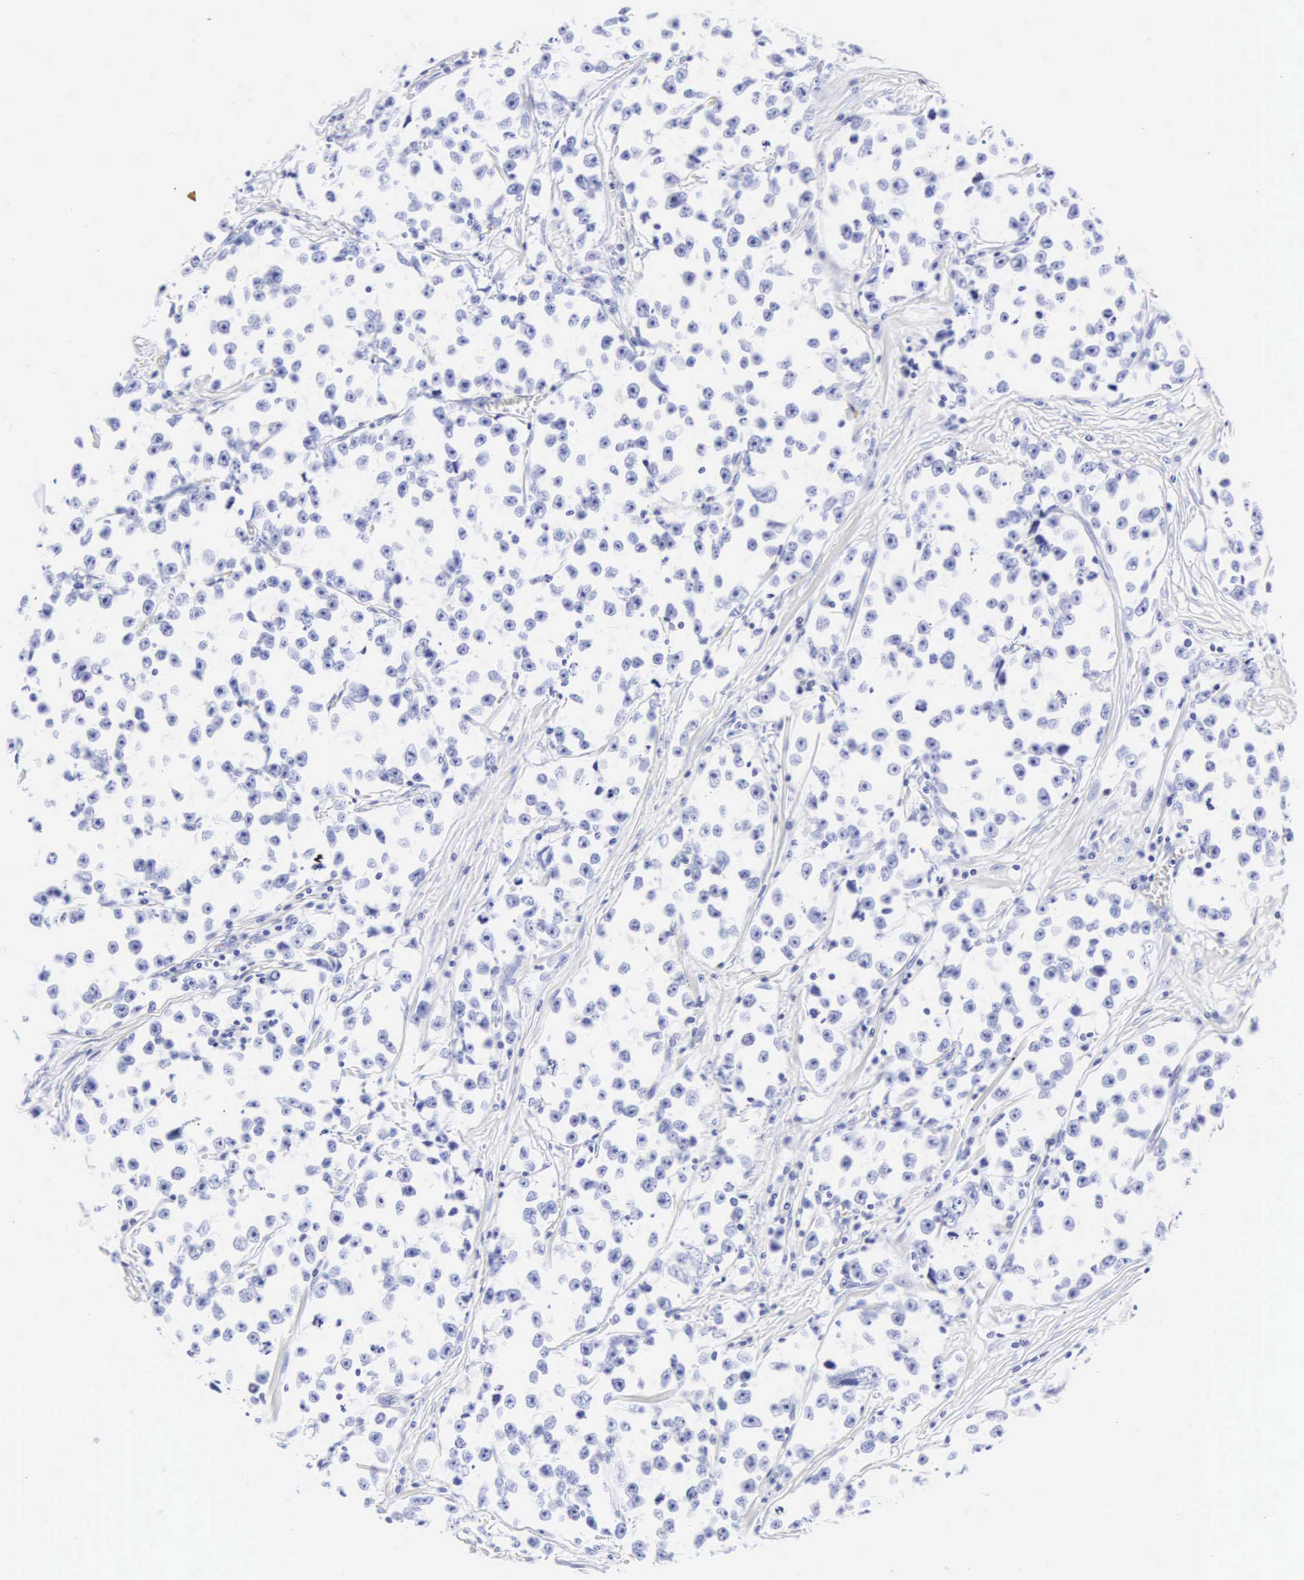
{"staining": {"intensity": "negative", "quantity": "none", "location": "none"}, "tissue": "testis cancer", "cell_type": "Tumor cells", "image_type": "cancer", "snomed": [{"axis": "morphology", "description": "Seminoma, NOS"}, {"axis": "morphology", "description": "Carcinoma, Embryonal, NOS"}, {"axis": "topography", "description": "Testis"}], "caption": "The image exhibits no significant positivity in tumor cells of testis cancer (seminoma).", "gene": "CGB3", "patient": {"sex": "male", "age": 30}}